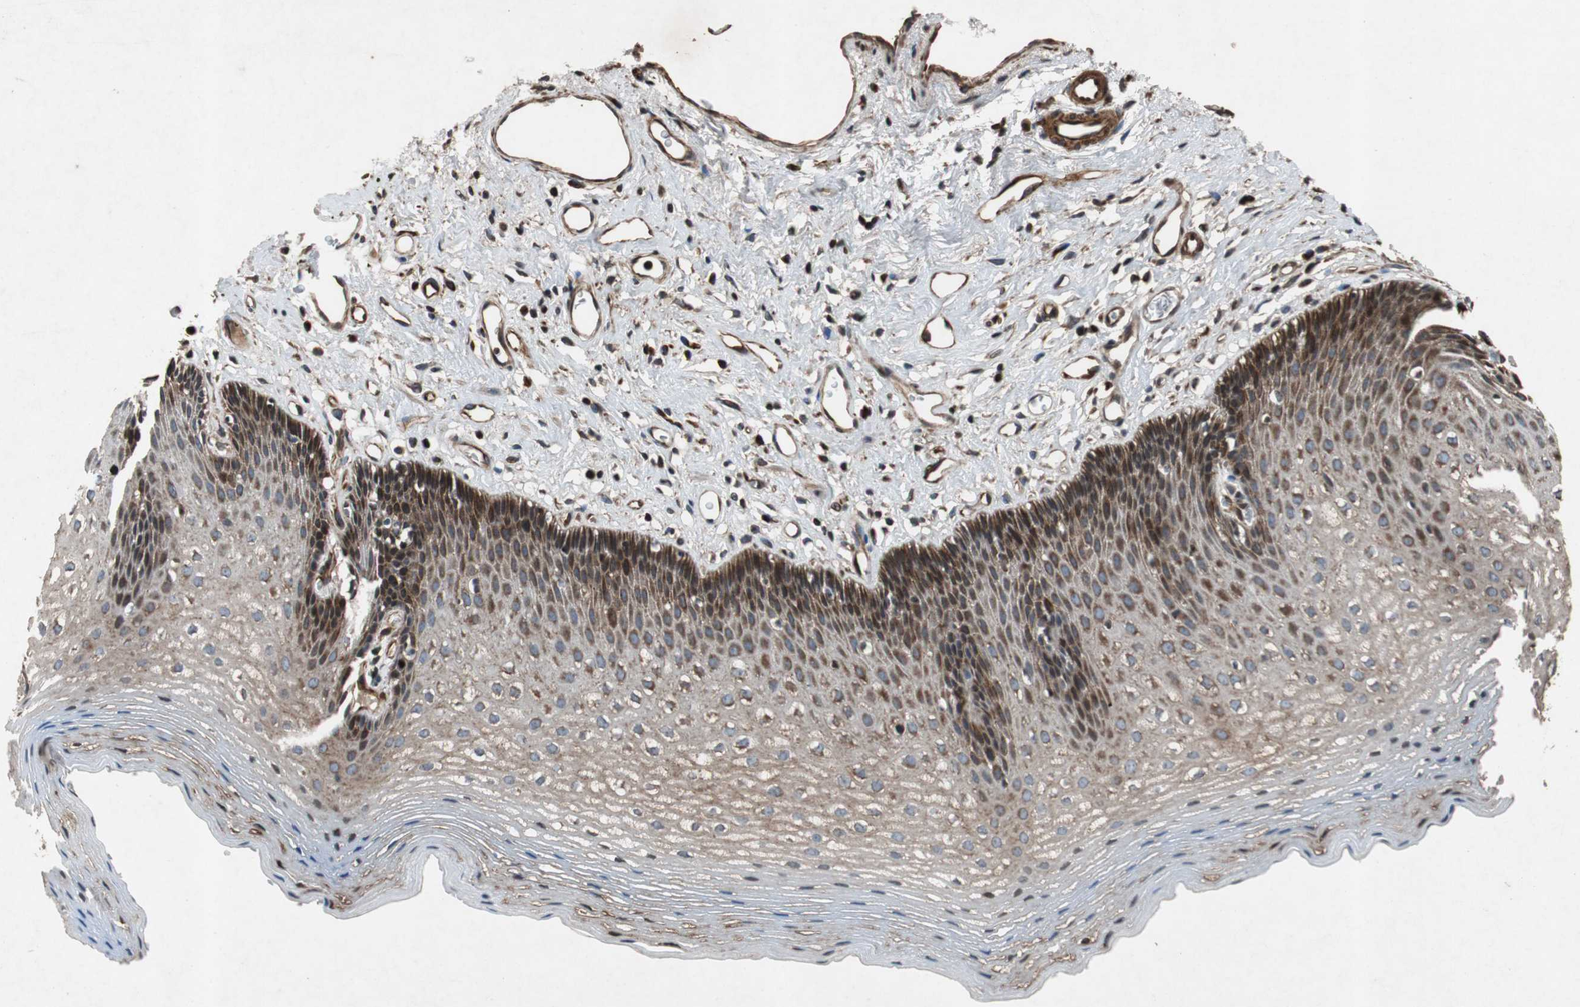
{"staining": {"intensity": "strong", "quantity": "25%-75%", "location": "cytoplasmic/membranous"}, "tissue": "esophagus", "cell_type": "Squamous epithelial cells", "image_type": "normal", "snomed": [{"axis": "morphology", "description": "Normal tissue, NOS"}, {"axis": "topography", "description": "Esophagus"}], "caption": "Benign esophagus was stained to show a protein in brown. There is high levels of strong cytoplasmic/membranous staining in about 25%-75% of squamous epithelial cells.", "gene": "TUBA4A", "patient": {"sex": "female", "age": 70}}